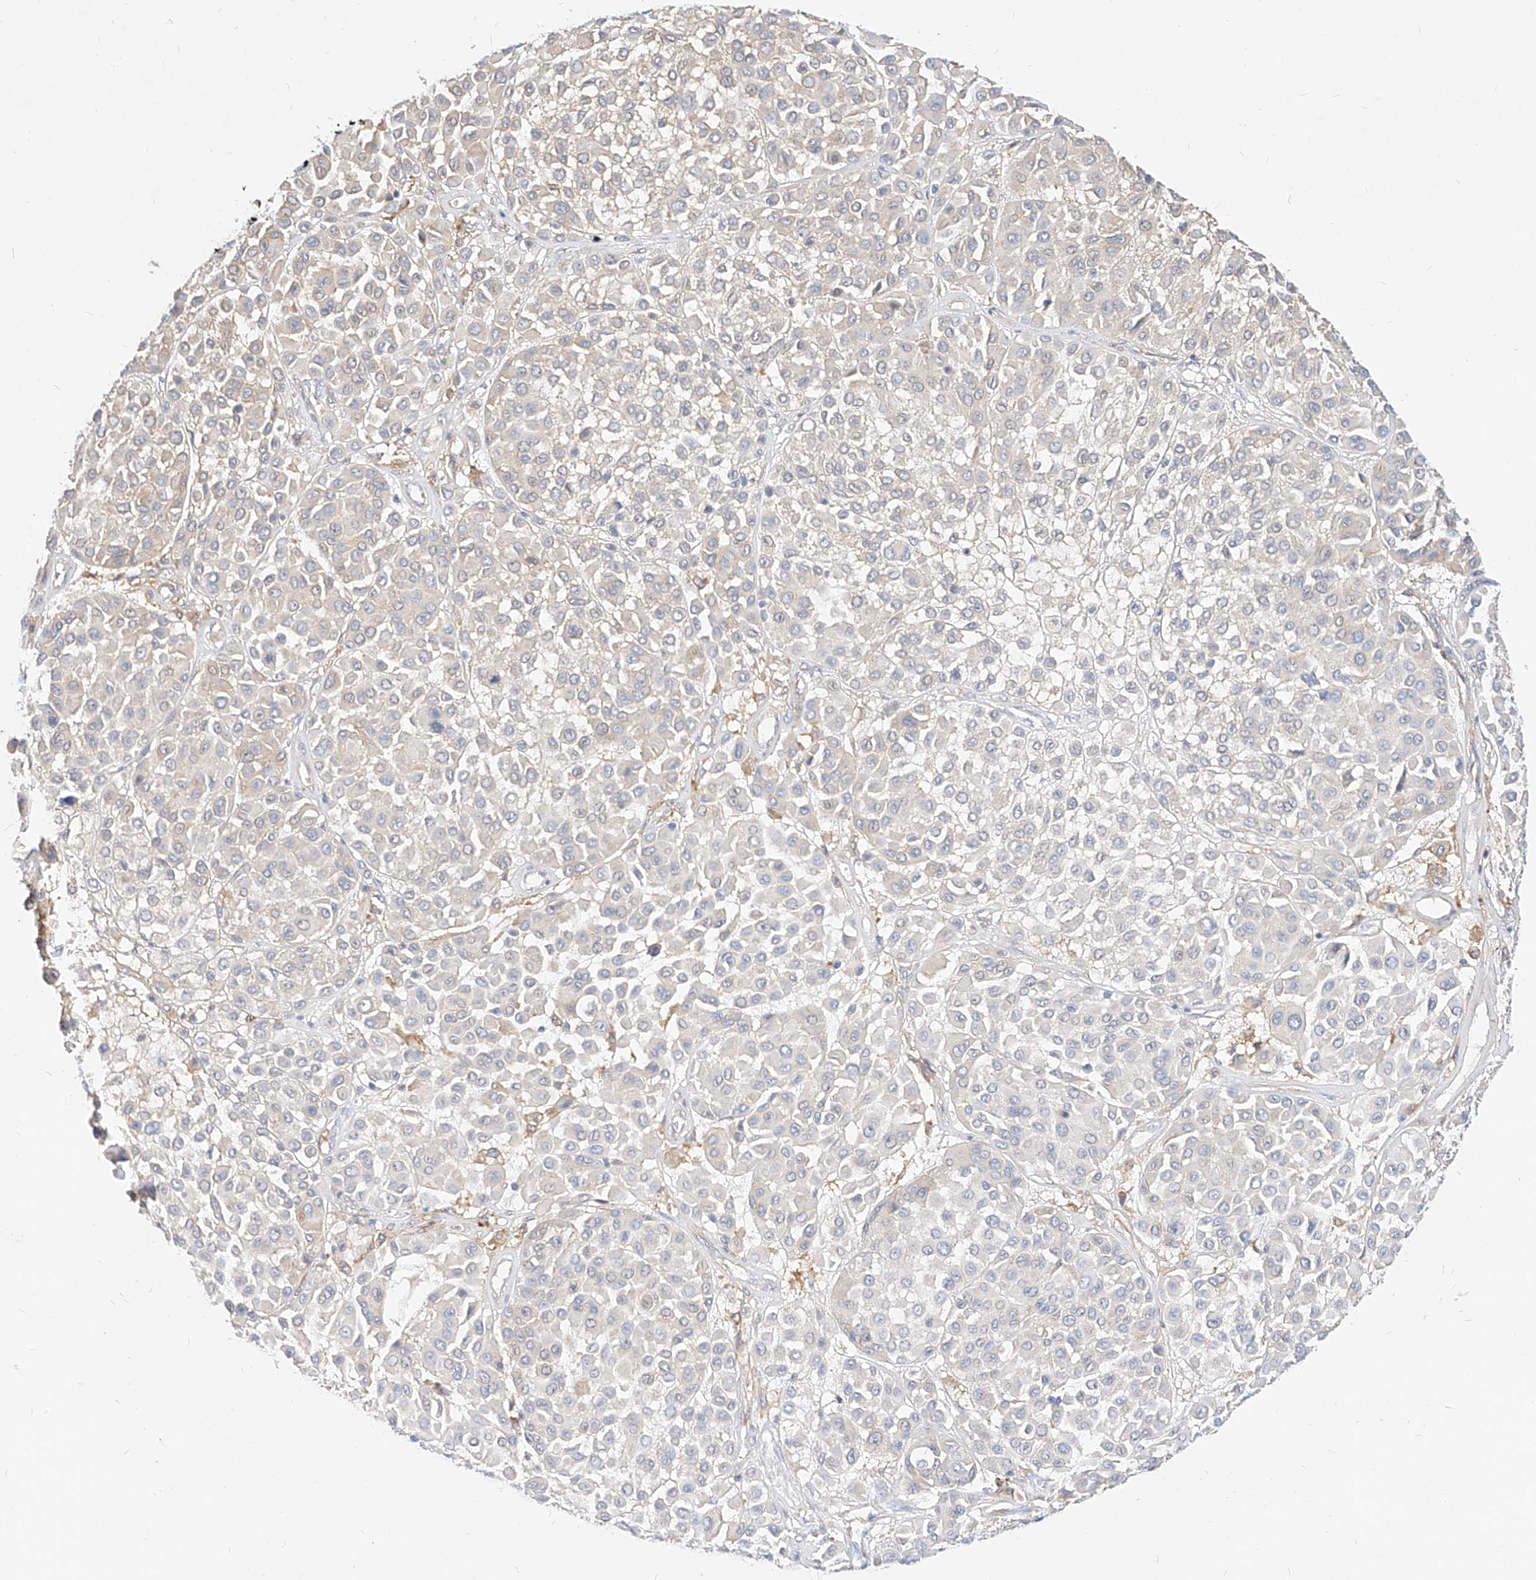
{"staining": {"intensity": "negative", "quantity": "none", "location": "none"}, "tissue": "melanoma", "cell_type": "Tumor cells", "image_type": "cancer", "snomed": [{"axis": "morphology", "description": "Malignant melanoma, Metastatic site"}, {"axis": "topography", "description": "Soft tissue"}], "caption": "An immunohistochemistry (IHC) histopathology image of melanoma is shown. There is no staining in tumor cells of melanoma.", "gene": "NFAM1", "patient": {"sex": "male", "age": 41}}